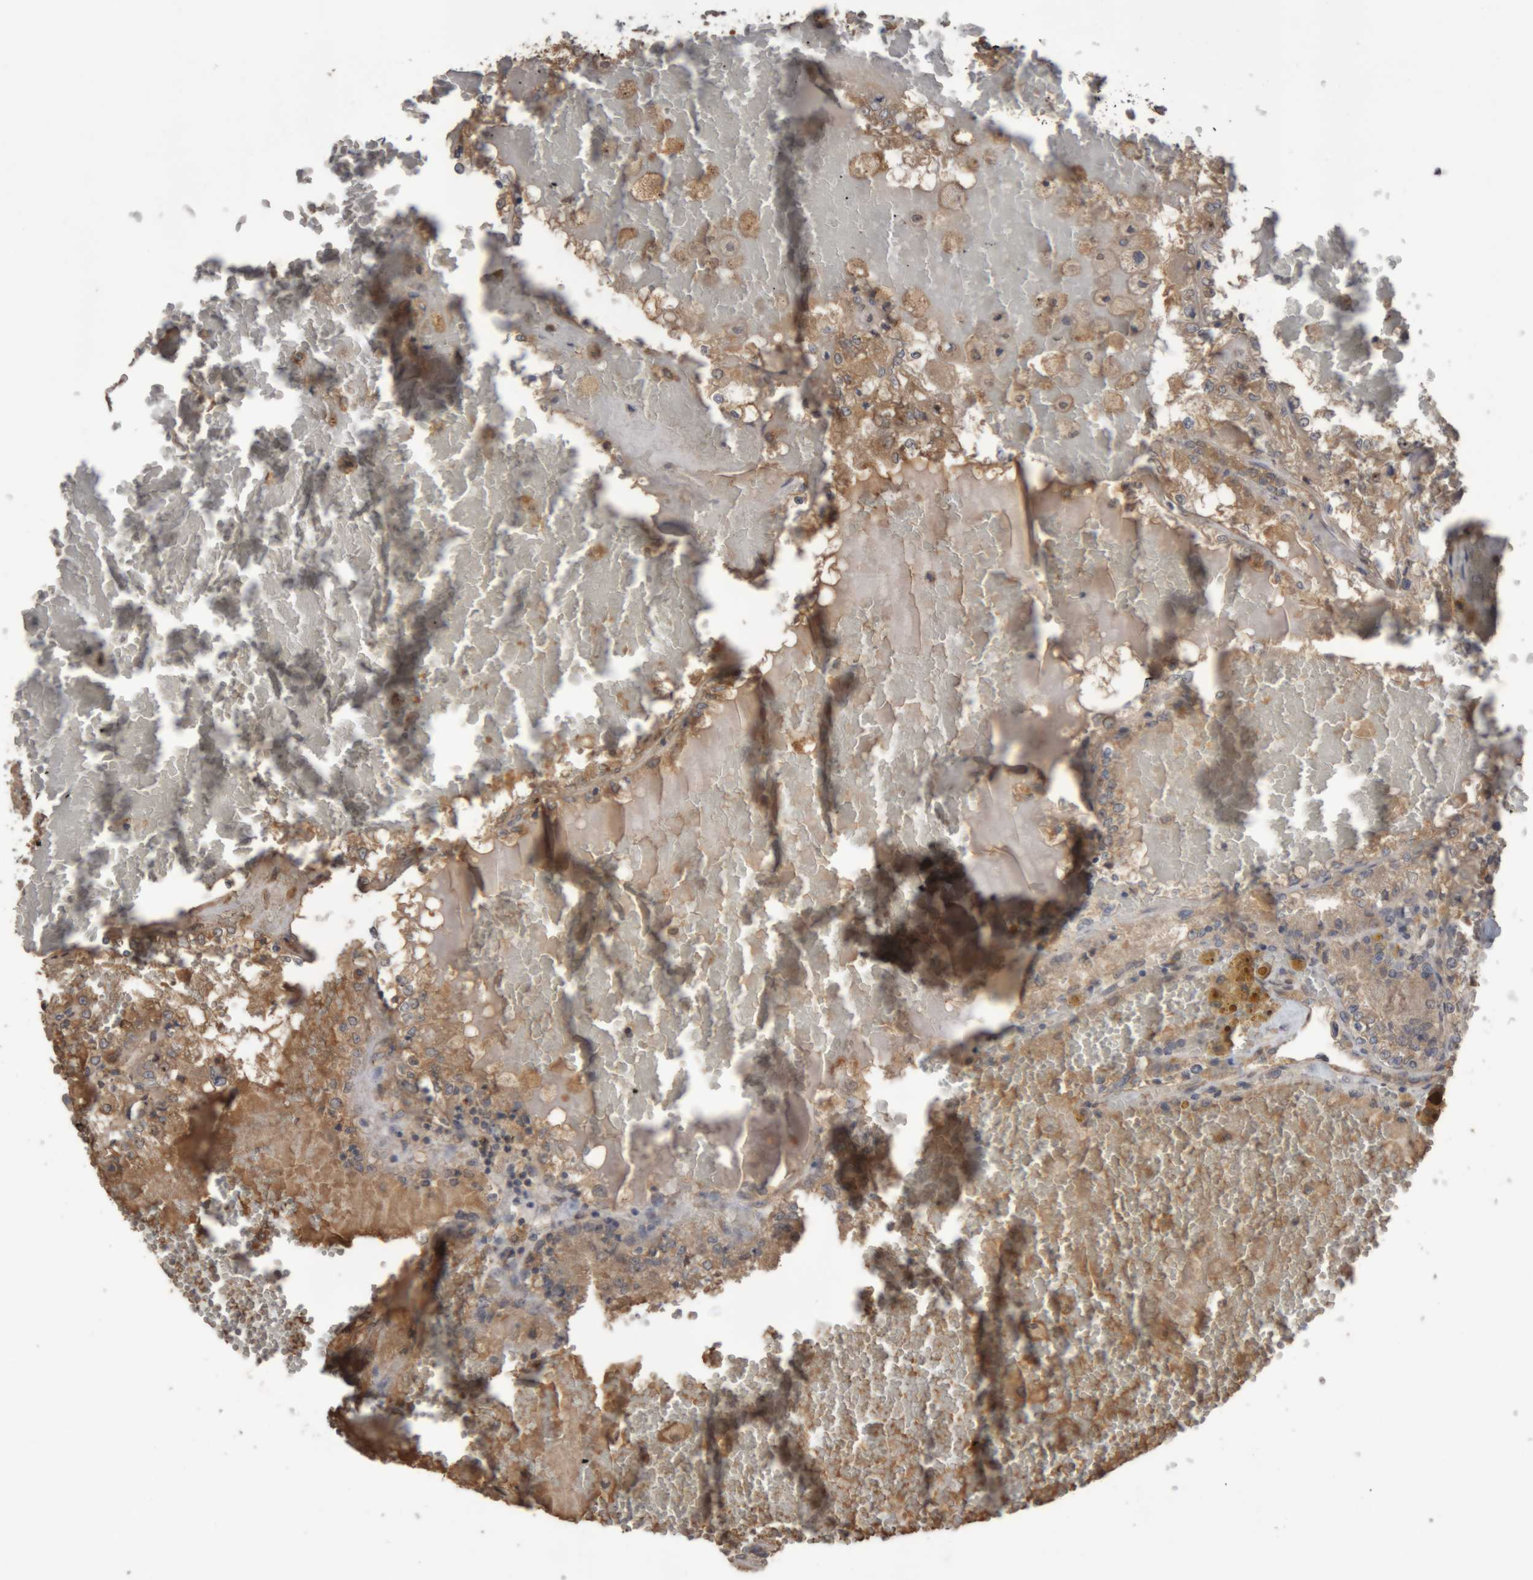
{"staining": {"intensity": "moderate", "quantity": ">75%", "location": "cytoplasmic/membranous"}, "tissue": "renal cancer", "cell_type": "Tumor cells", "image_type": "cancer", "snomed": [{"axis": "morphology", "description": "Adenocarcinoma, NOS"}, {"axis": "topography", "description": "Kidney"}], "caption": "Immunohistochemical staining of renal cancer (adenocarcinoma) displays medium levels of moderate cytoplasmic/membranous protein staining in approximately >75% of tumor cells. The staining was performed using DAB to visualize the protein expression in brown, while the nuclei were stained in blue with hematoxylin (Magnification: 20x).", "gene": "TMED7", "patient": {"sex": "female", "age": 56}}